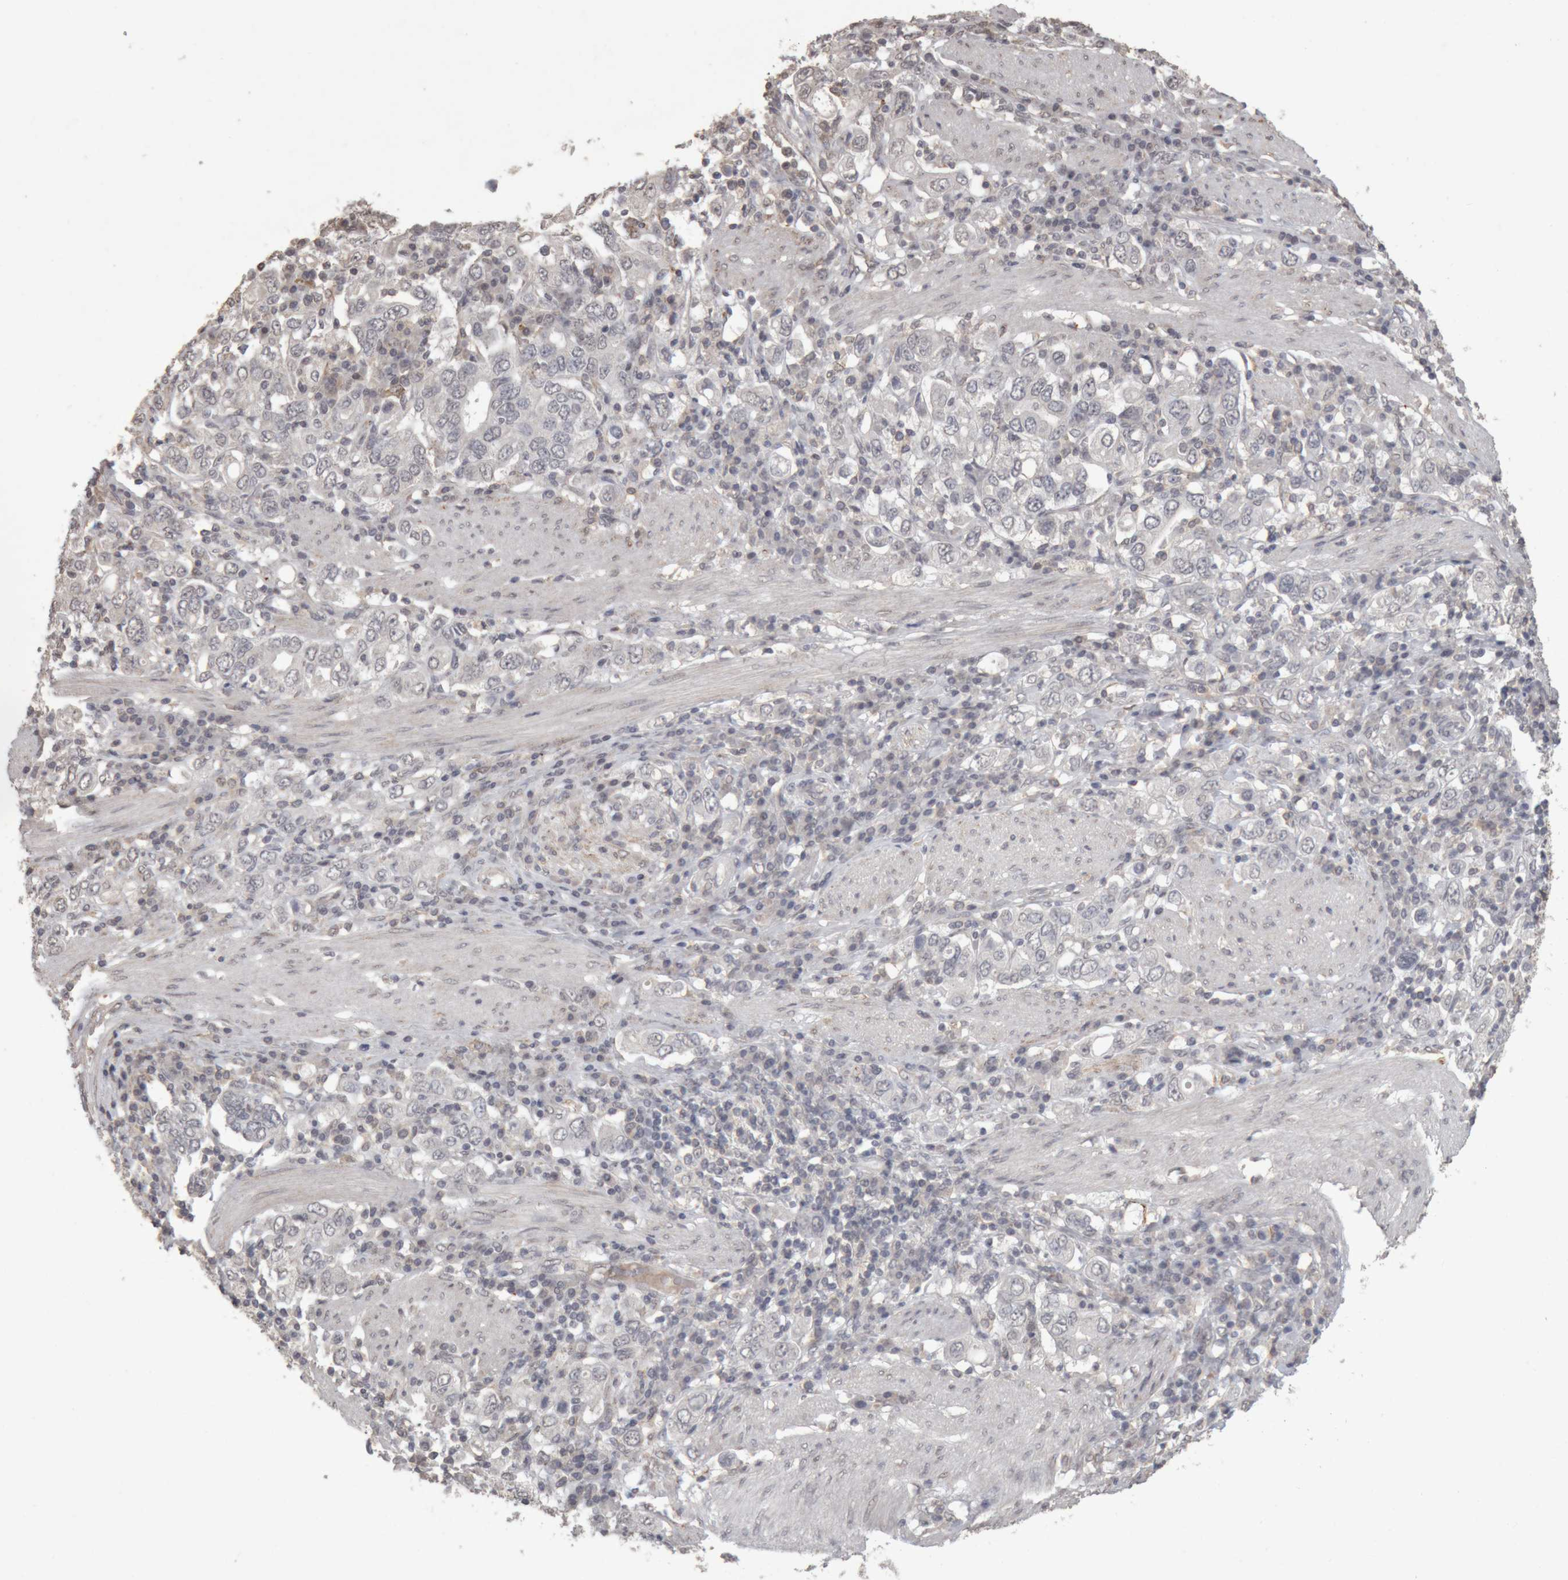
{"staining": {"intensity": "negative", "quantity": "none", "location": "none"}, "tissue": "stomach cancer", "cell_type": "Tumor cells", "image_type": "cancer", "snomed": [{"axis": "morphology", "description": "Adenocarcinoma, NOS"}, {"axis": "topography", "description": "Stomach, upper"}], "caption": "The photomicrograph demonstrates no staining of tumor cells in stomach cancer.", "gene": "MEP1A", "patient": {"sex": "male", "age": 62}}